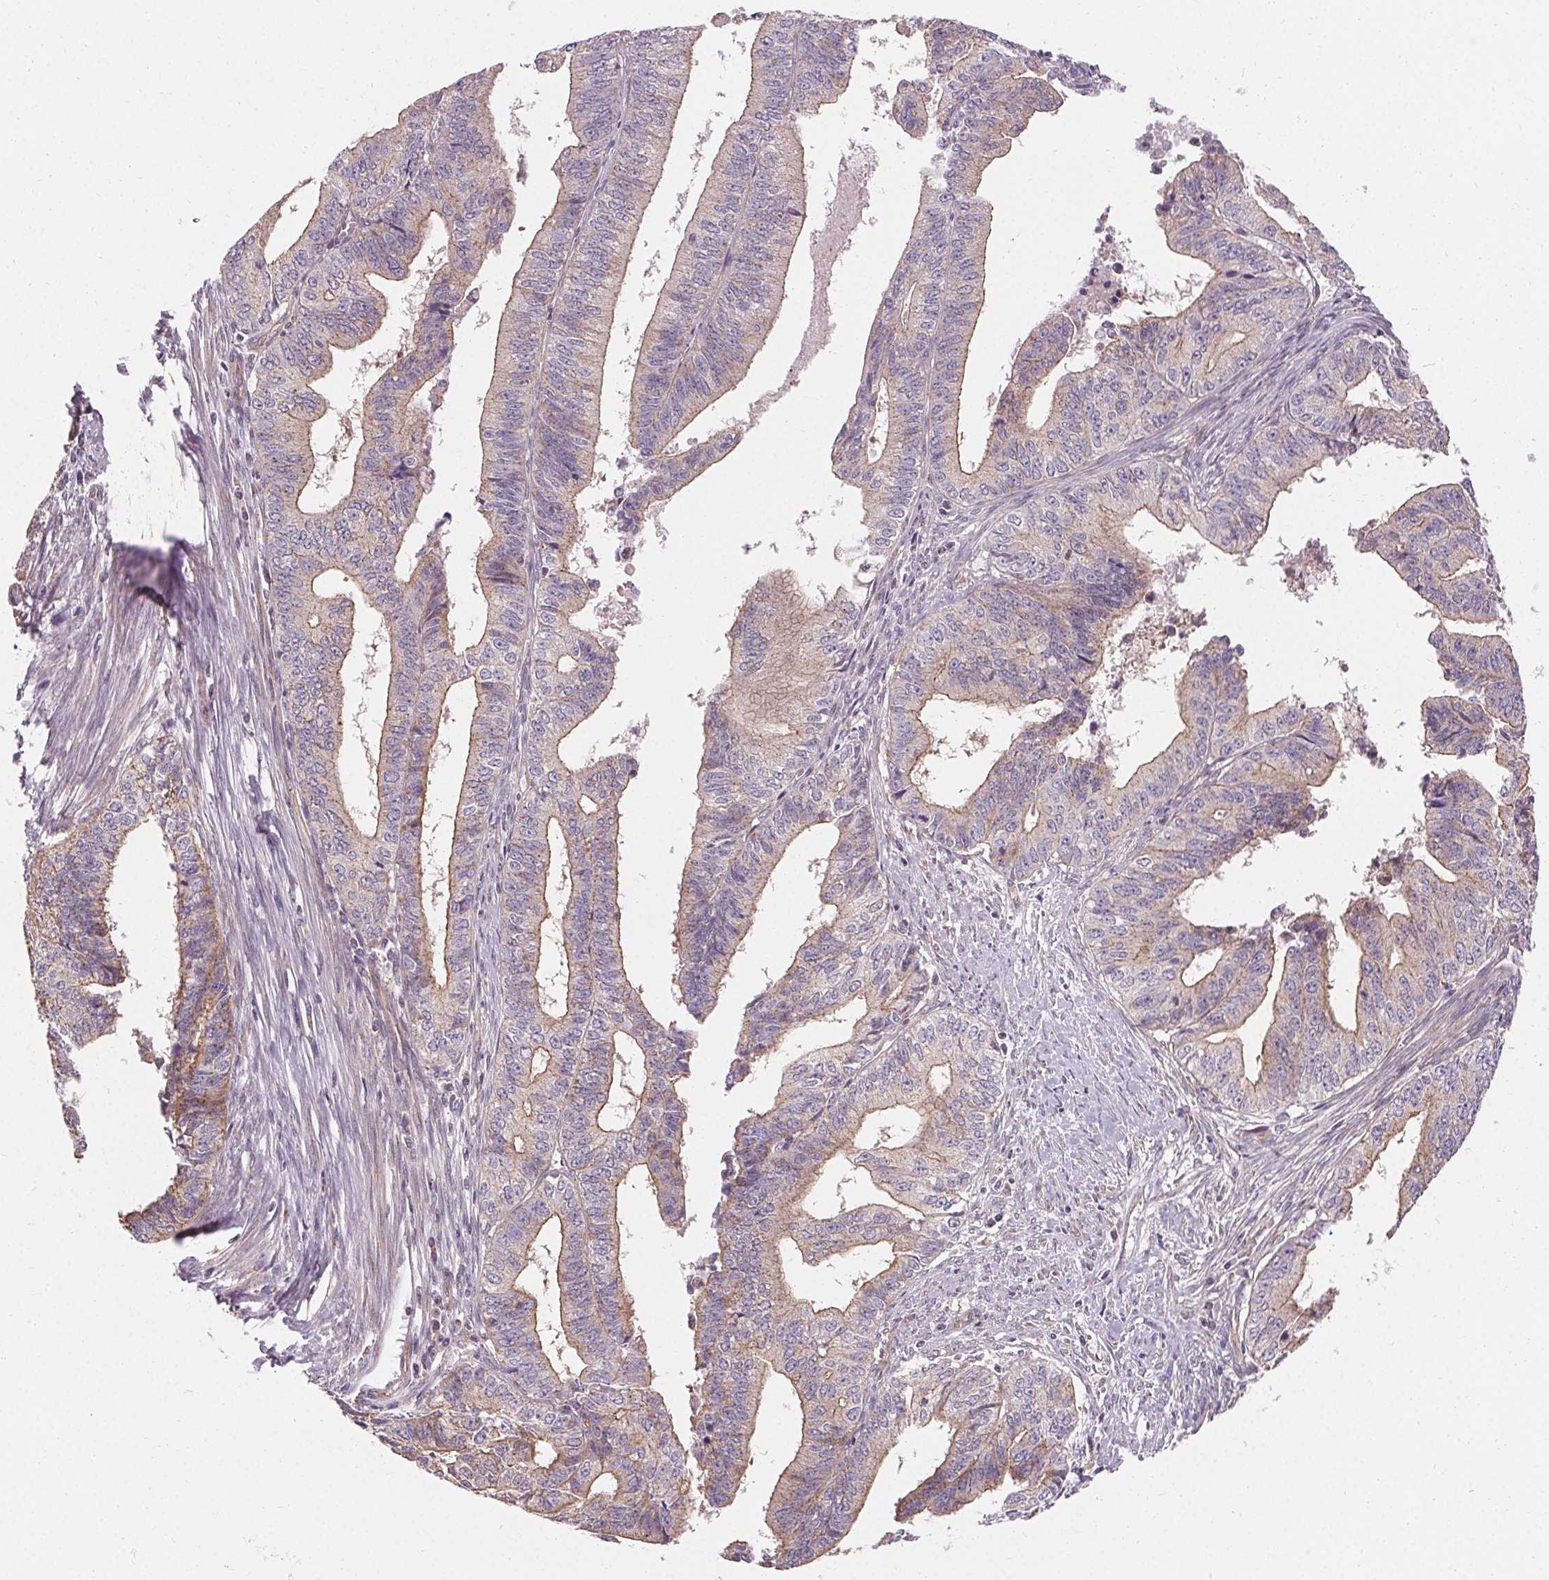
{"staining": {"intensity": "weak", "quantity": "<25%", "location": "cytoplasmic/membranous"}, "tissue": "endometrial cancer", "cell_type": "Tumor cells", "image_type": "cancer", "snomed": [{"axis": "morphology", "description": "Adenocarcinoma, NOS"}, {"axis": "topography", "description": "Endometrium"}], "caption": "Endometrial cancer was stained to show a protein in brown. There is no significant expression in tumor cells.", "gene": "APLP1", "patient": {"sex": "female", "age": 65}}